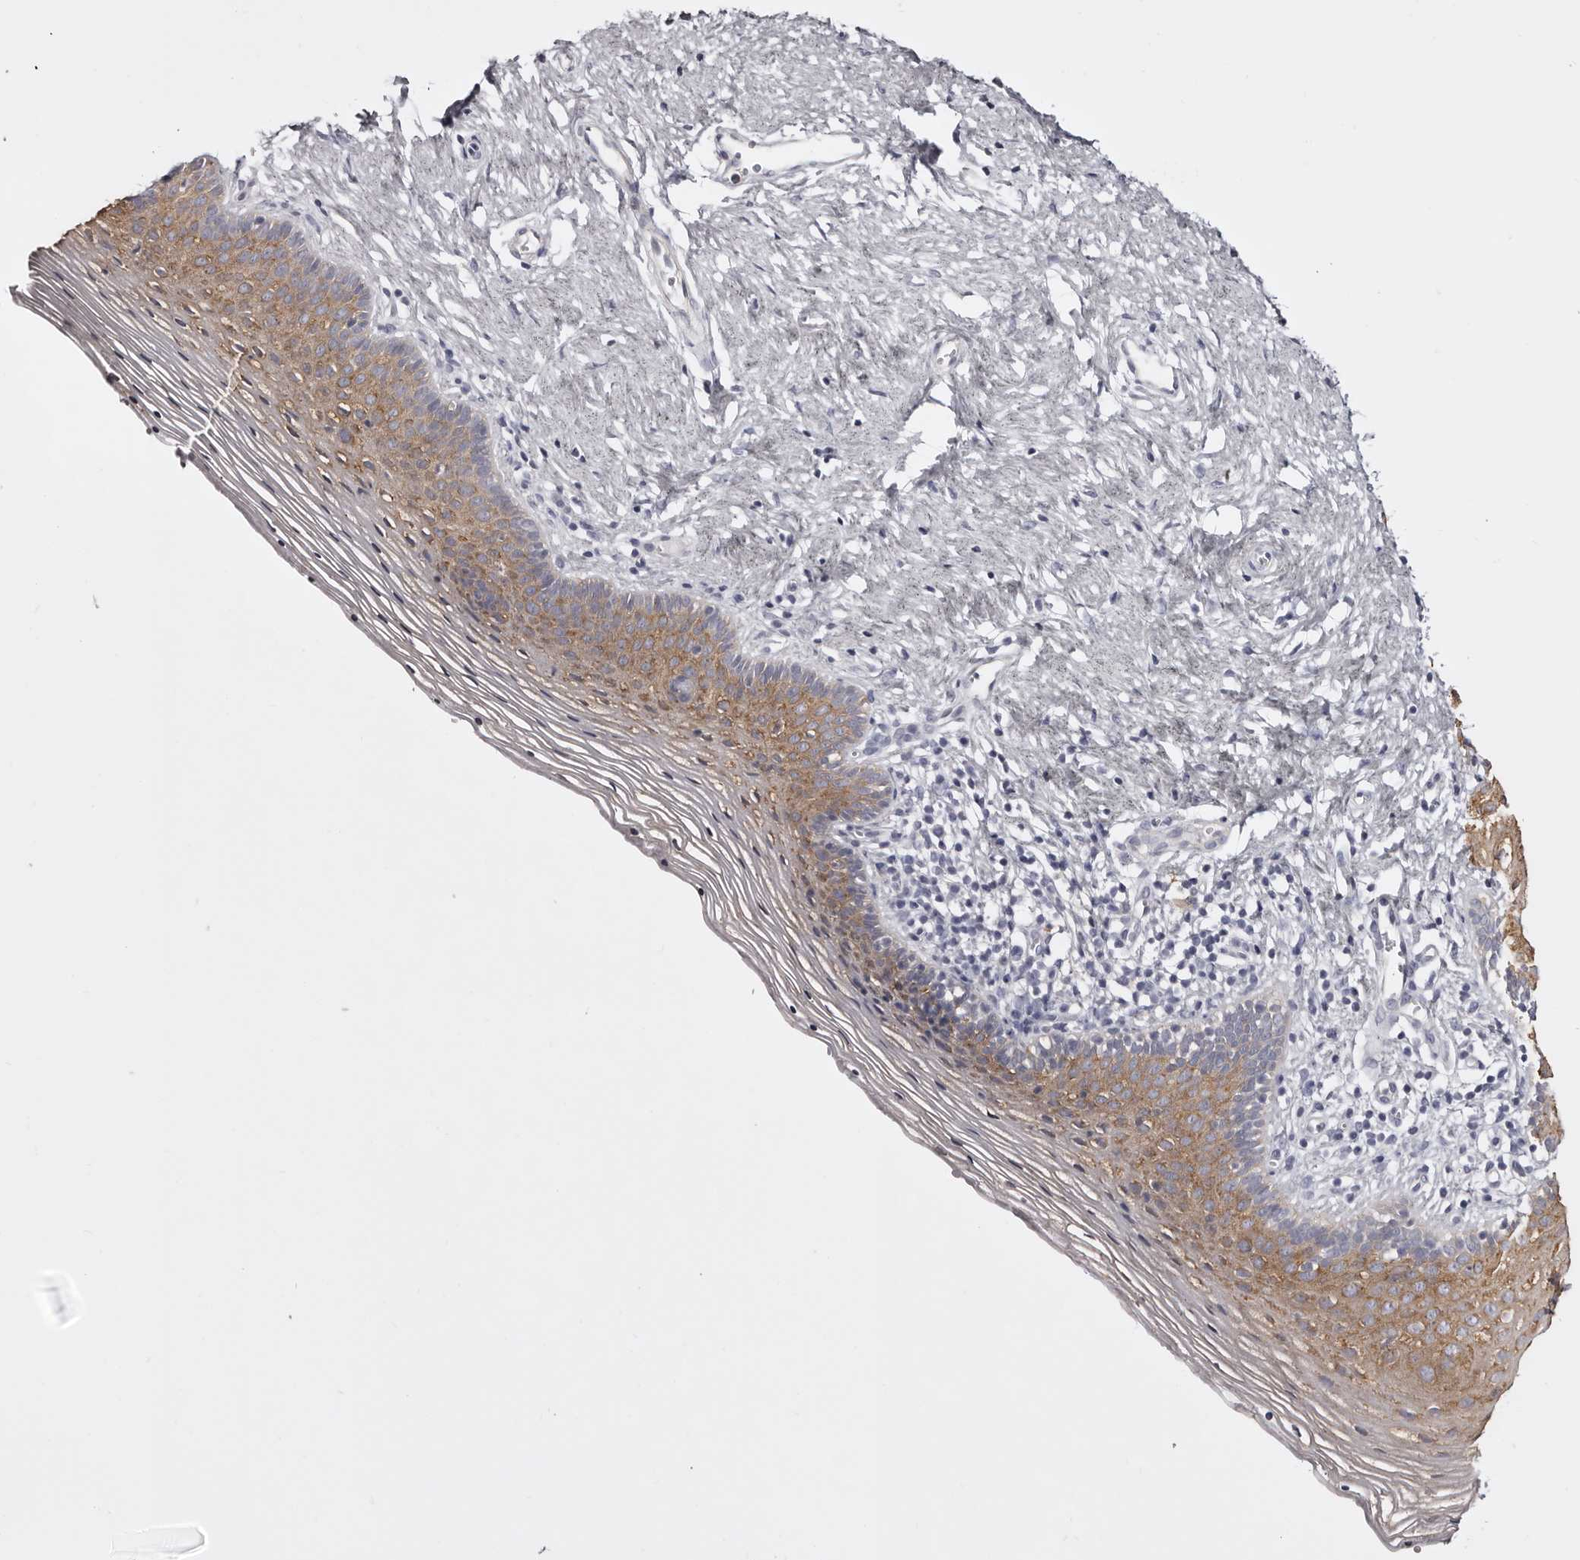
{"staining": {"intensity": "moderate", "quantity": ">75%", "location": "cytoplasmic/membranous"}, "tissue": "vagina", "cell_type": "Squamous epithelial cells", "image_type": "normal", "snomed": [{"axis": "morphology", "description": "Normal tissue, NOS"}, {"axis": "topography", "description": "Vagina"}], "caption": "A medium amount of moderate cytoplasmic/membranous expression is appreciated in approximately >75% of squamous epithelial cells in unremarkable vagina. Using DAB (brown) and hematoxylin (blue) stains, captured at high magnification using brightfield microscopy.", "gene": "LAD1", "patient": {"sex": "female", "age": 32}}